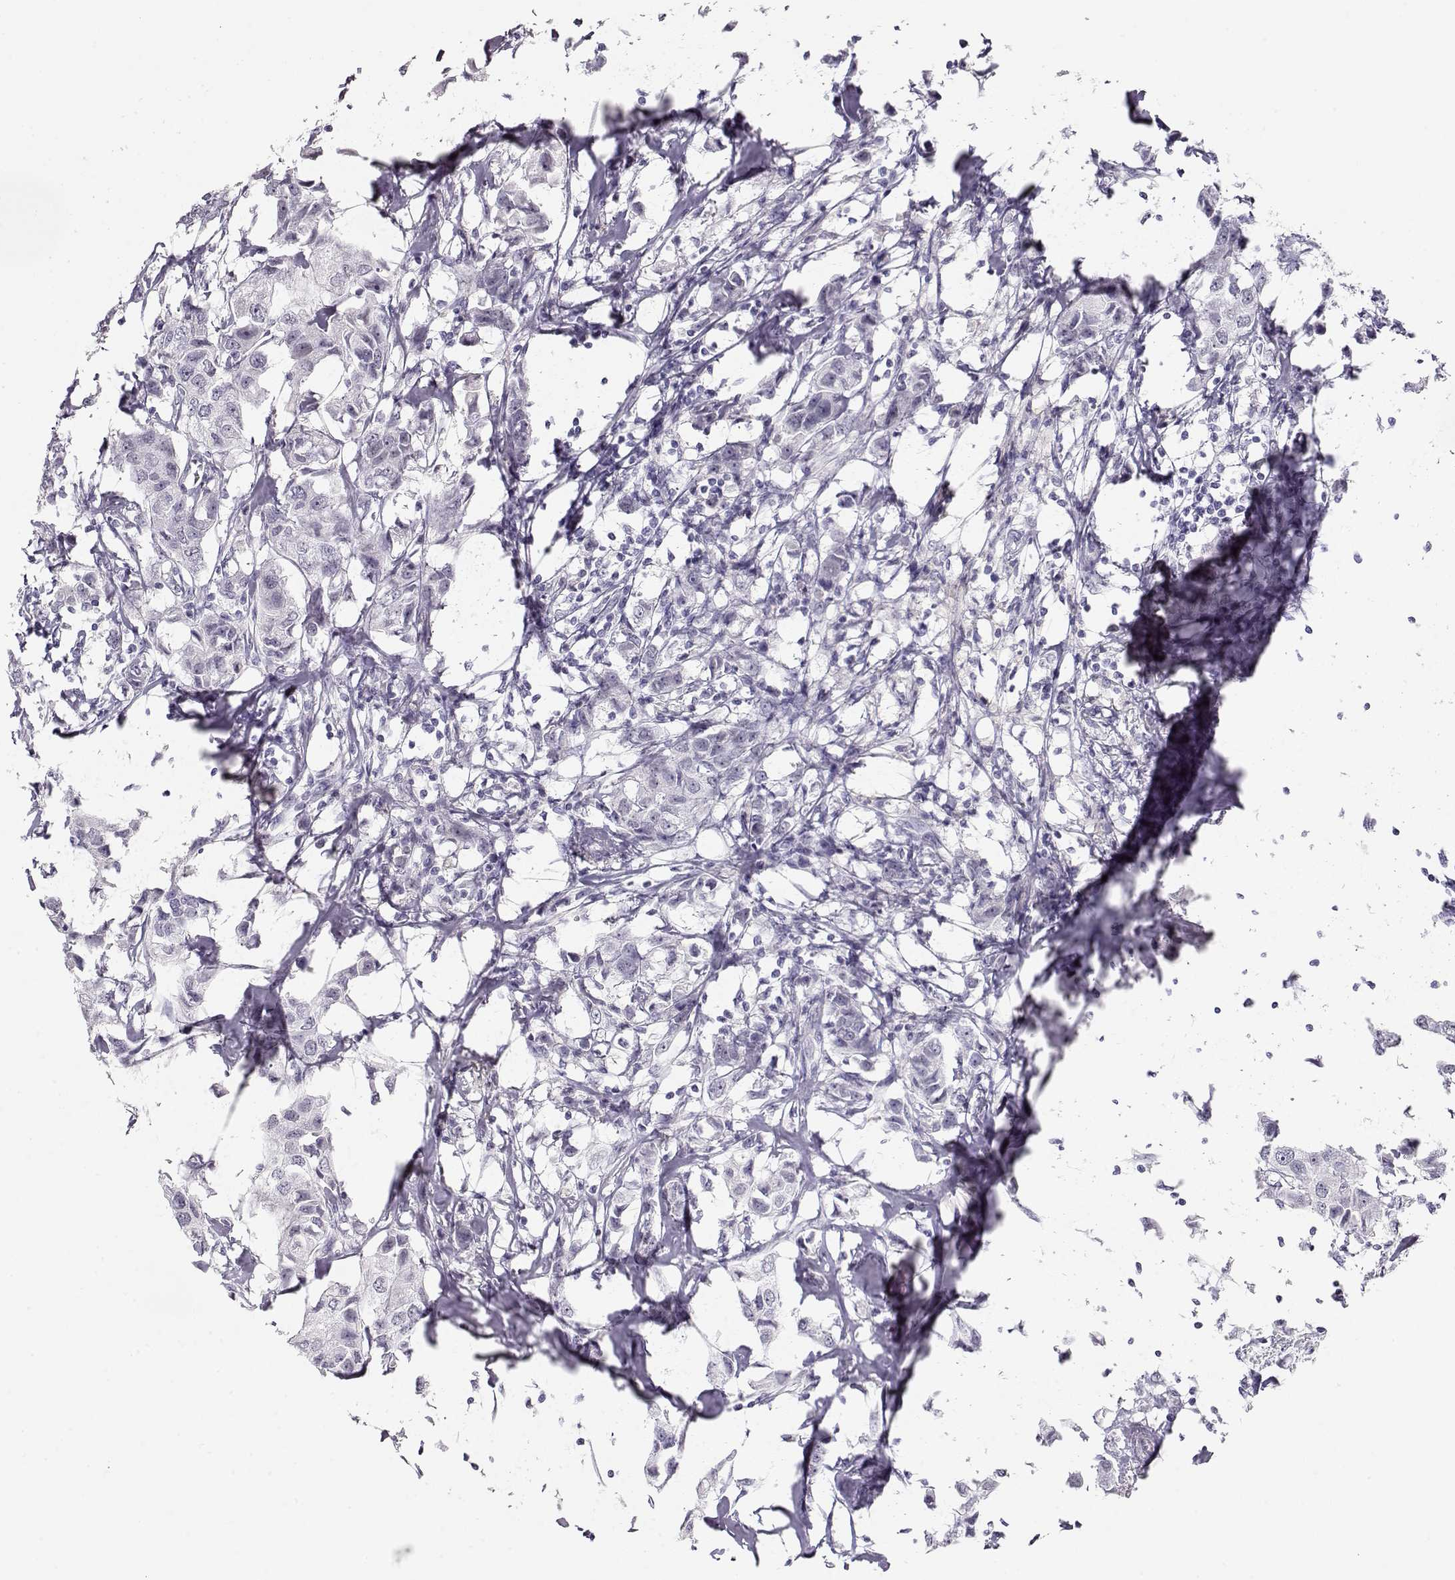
{"staining": {"intensity": "negative", "quantity": "none", "location": "none"}, "tissue": "breast cancer", "cell_type": "Tumor cells", "image_type": "cancer", "snomed": [{"axis": "morphology", "description": "Duct carcinoma"}, {"axis": "topography", "description": "Breast"}], "caption": "A histopathology image of breast invasive ductal carcinoma stained for a protein demonstrates no brown staining in tumor cells.", "gene": "IMPG1", "patient": {"sex": "female", "age": 80}}